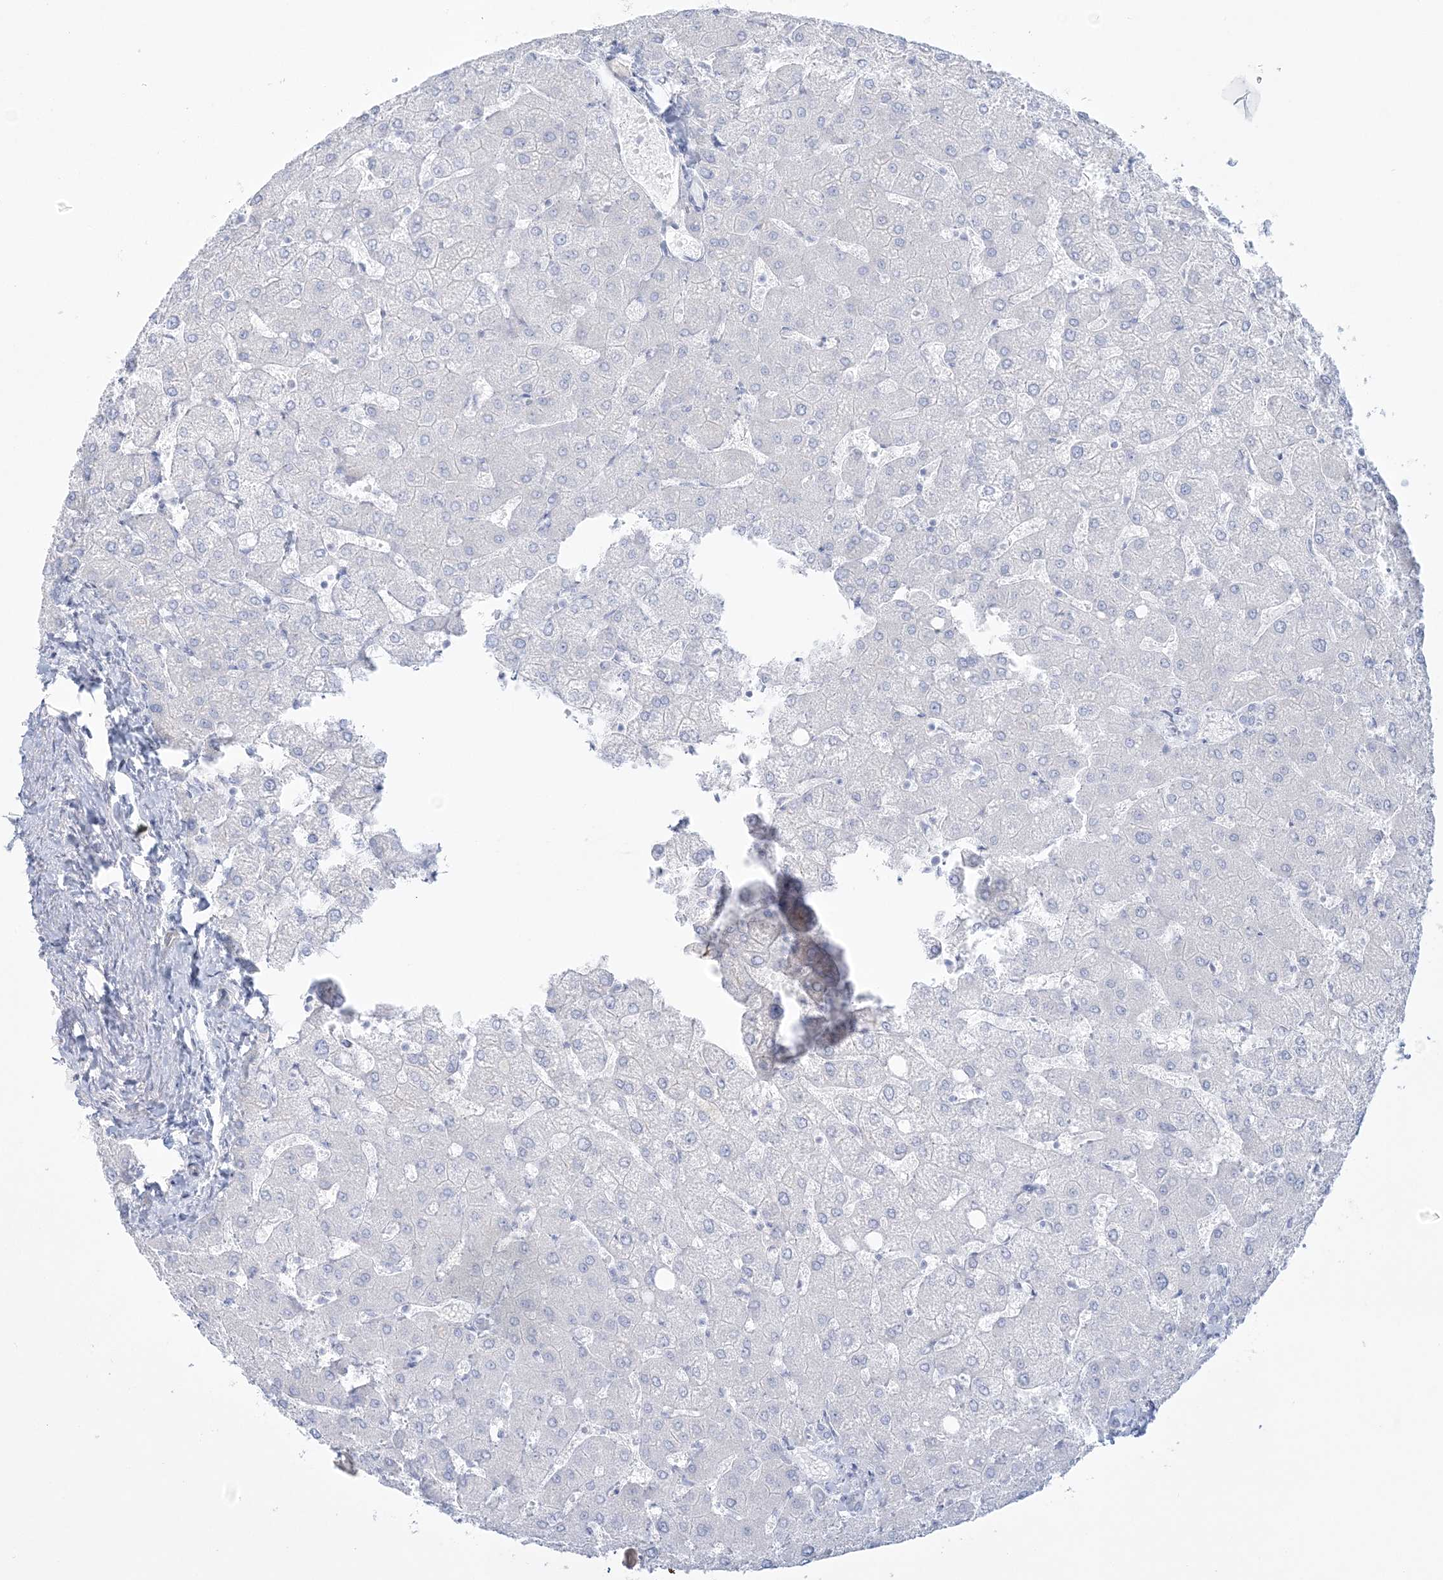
{"staining": {"intensity": "negative", "quantity": "none", "location": "none"}, "tissue": "liver", "cell_type": "Cholangiocytes", "image_type": "normal", "snomed": [{"axis": "morphology", "description": "Normal tissue, NOS"}, {"axis": "topography", "description": "Liver"}], "caption": "IHC image of unremarkable liver: liver stained with DAB (3,3'-diaminobenzidine) displays no significant protein expression in cholangiocytes.", "gene": "ADGB", "patient": {"sex": "female", "age": 54}}